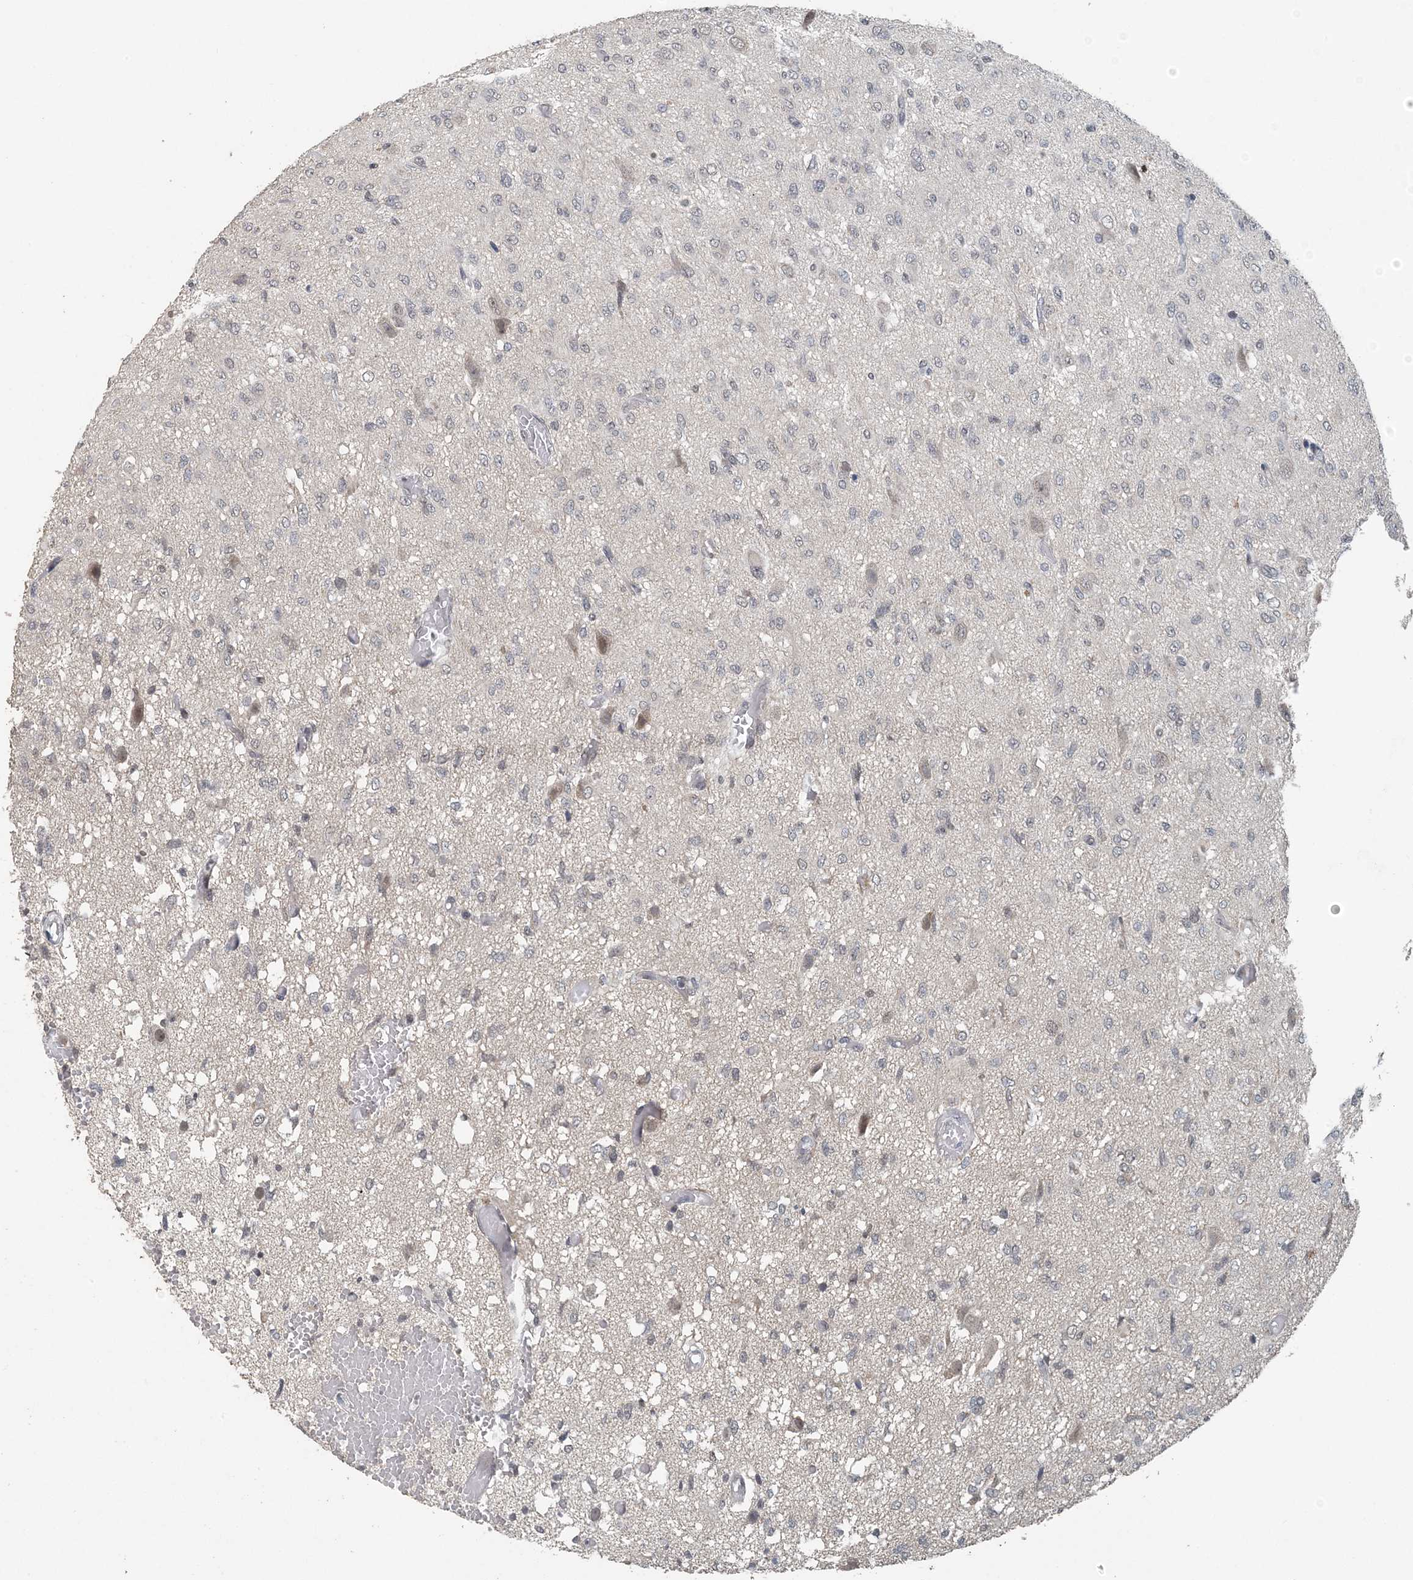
{"staining": {"intensity": "negative", "quantity": "none", "location": "none"}, "tissue": "glioma", "cell_type": "Tumor cells", "image_type": "cancer", "snomed": [{"axis": "morphology", "description": "Glioma, malignant, High grade"}, {"axis": "topography", "description": "Brain"}], "caption": "This micrograph is of glioma stained with immunohistochemistry to label a protein in brown with the nuclei are counter-stained blue. There is no positivity in tumor cells. The staining was performed using DAB to visualize the protein expression in brown, while the nuclei were stained in blue with hematoxylin (Magnification: 20x).", "gene": "MBD2", "patient": {"sex": "female", "age": 59}}